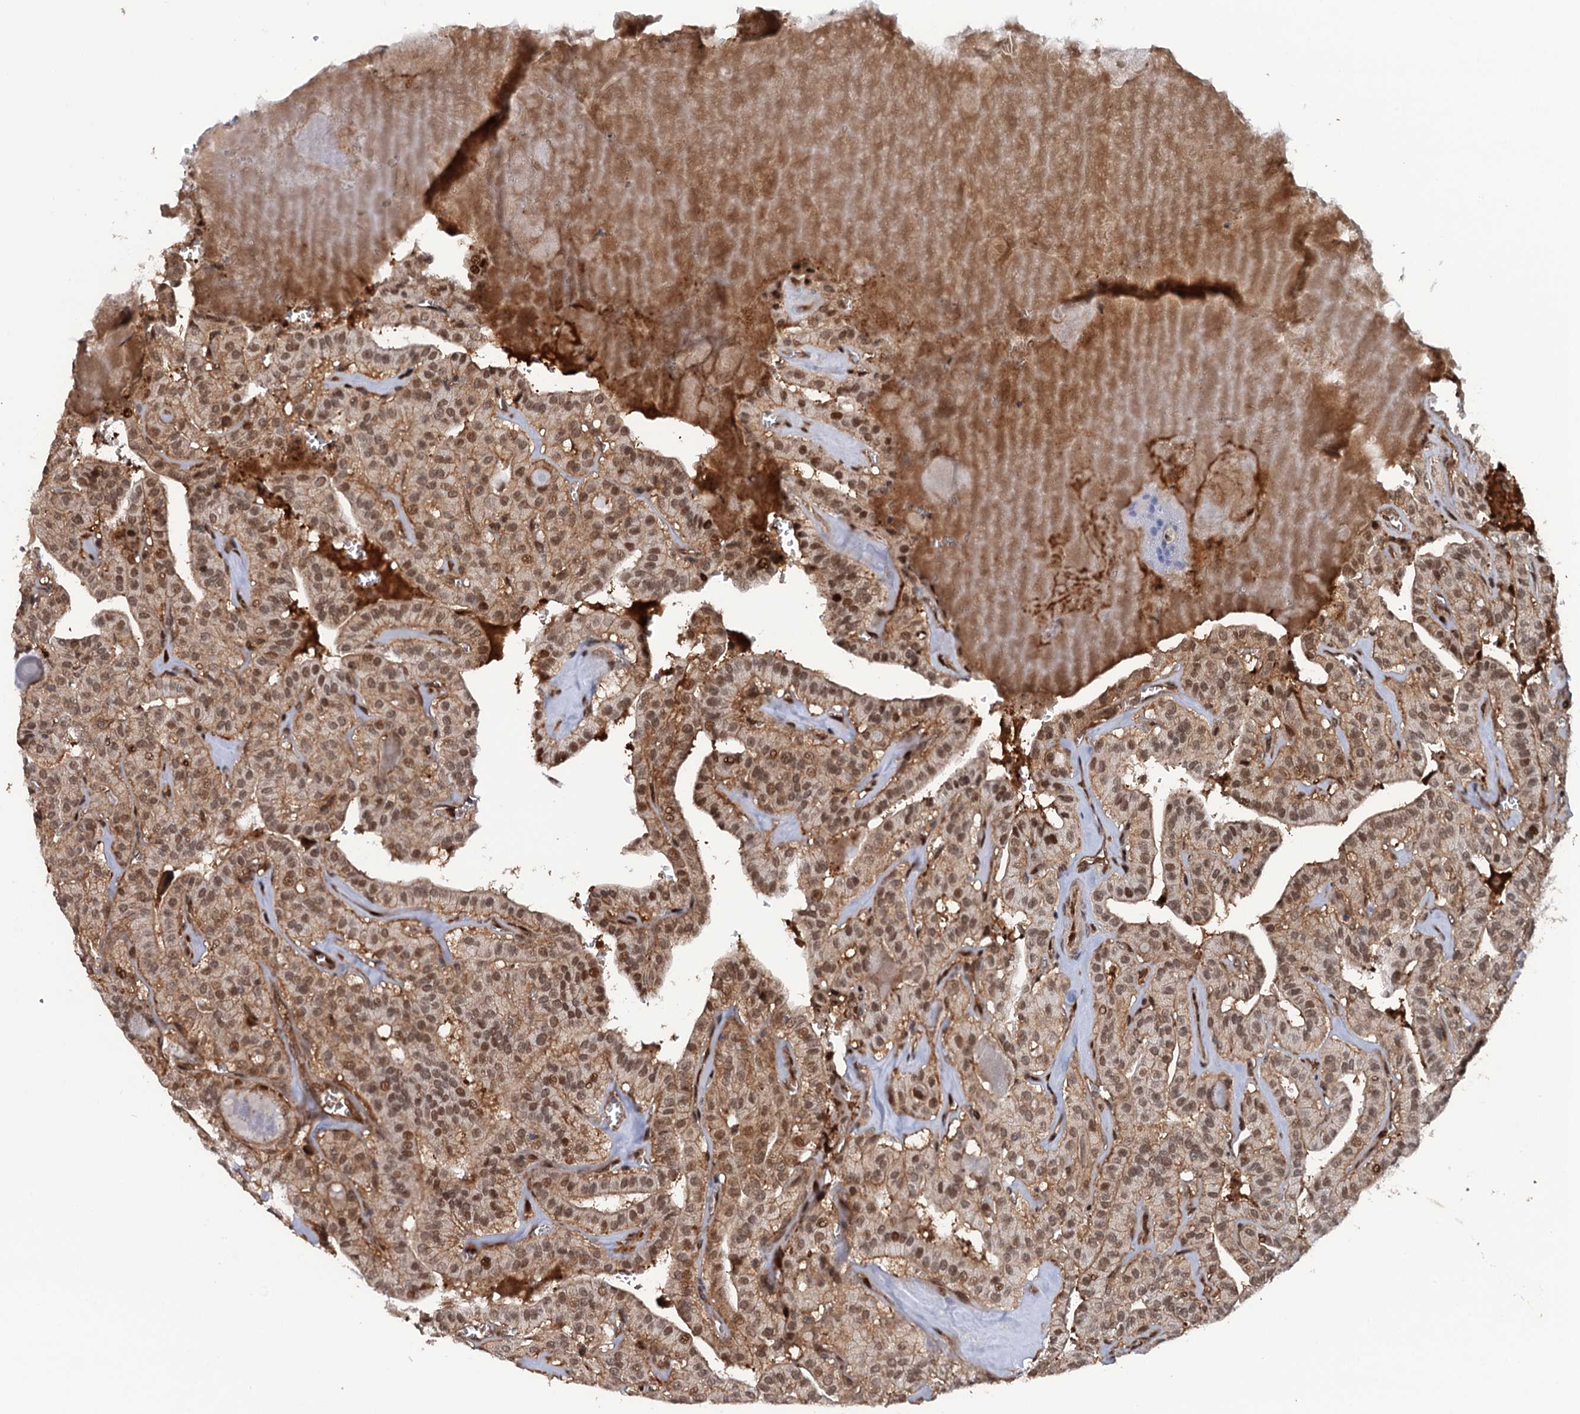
{"staining": {"intensity": "moderate", "quantity": ">75%", "location": "nuclear"}, "tissue": "thyroid cancer", "cell_type": "Tumor cells", "image_type": "cancer", "snomed": [{"axis": "morphology", "description": "Papillary adenocarcinoma, NOS"}, {"axis": "topography", "description": "Thyroid gland"}], "caption": "Protein analysis of thyroid papillary adenocarcinoma tissue reveals moderate nuclear positivity in about >75% of tumor cells.", "gene": "CDC23", "patient": {"sex": "male", "age": 52}}